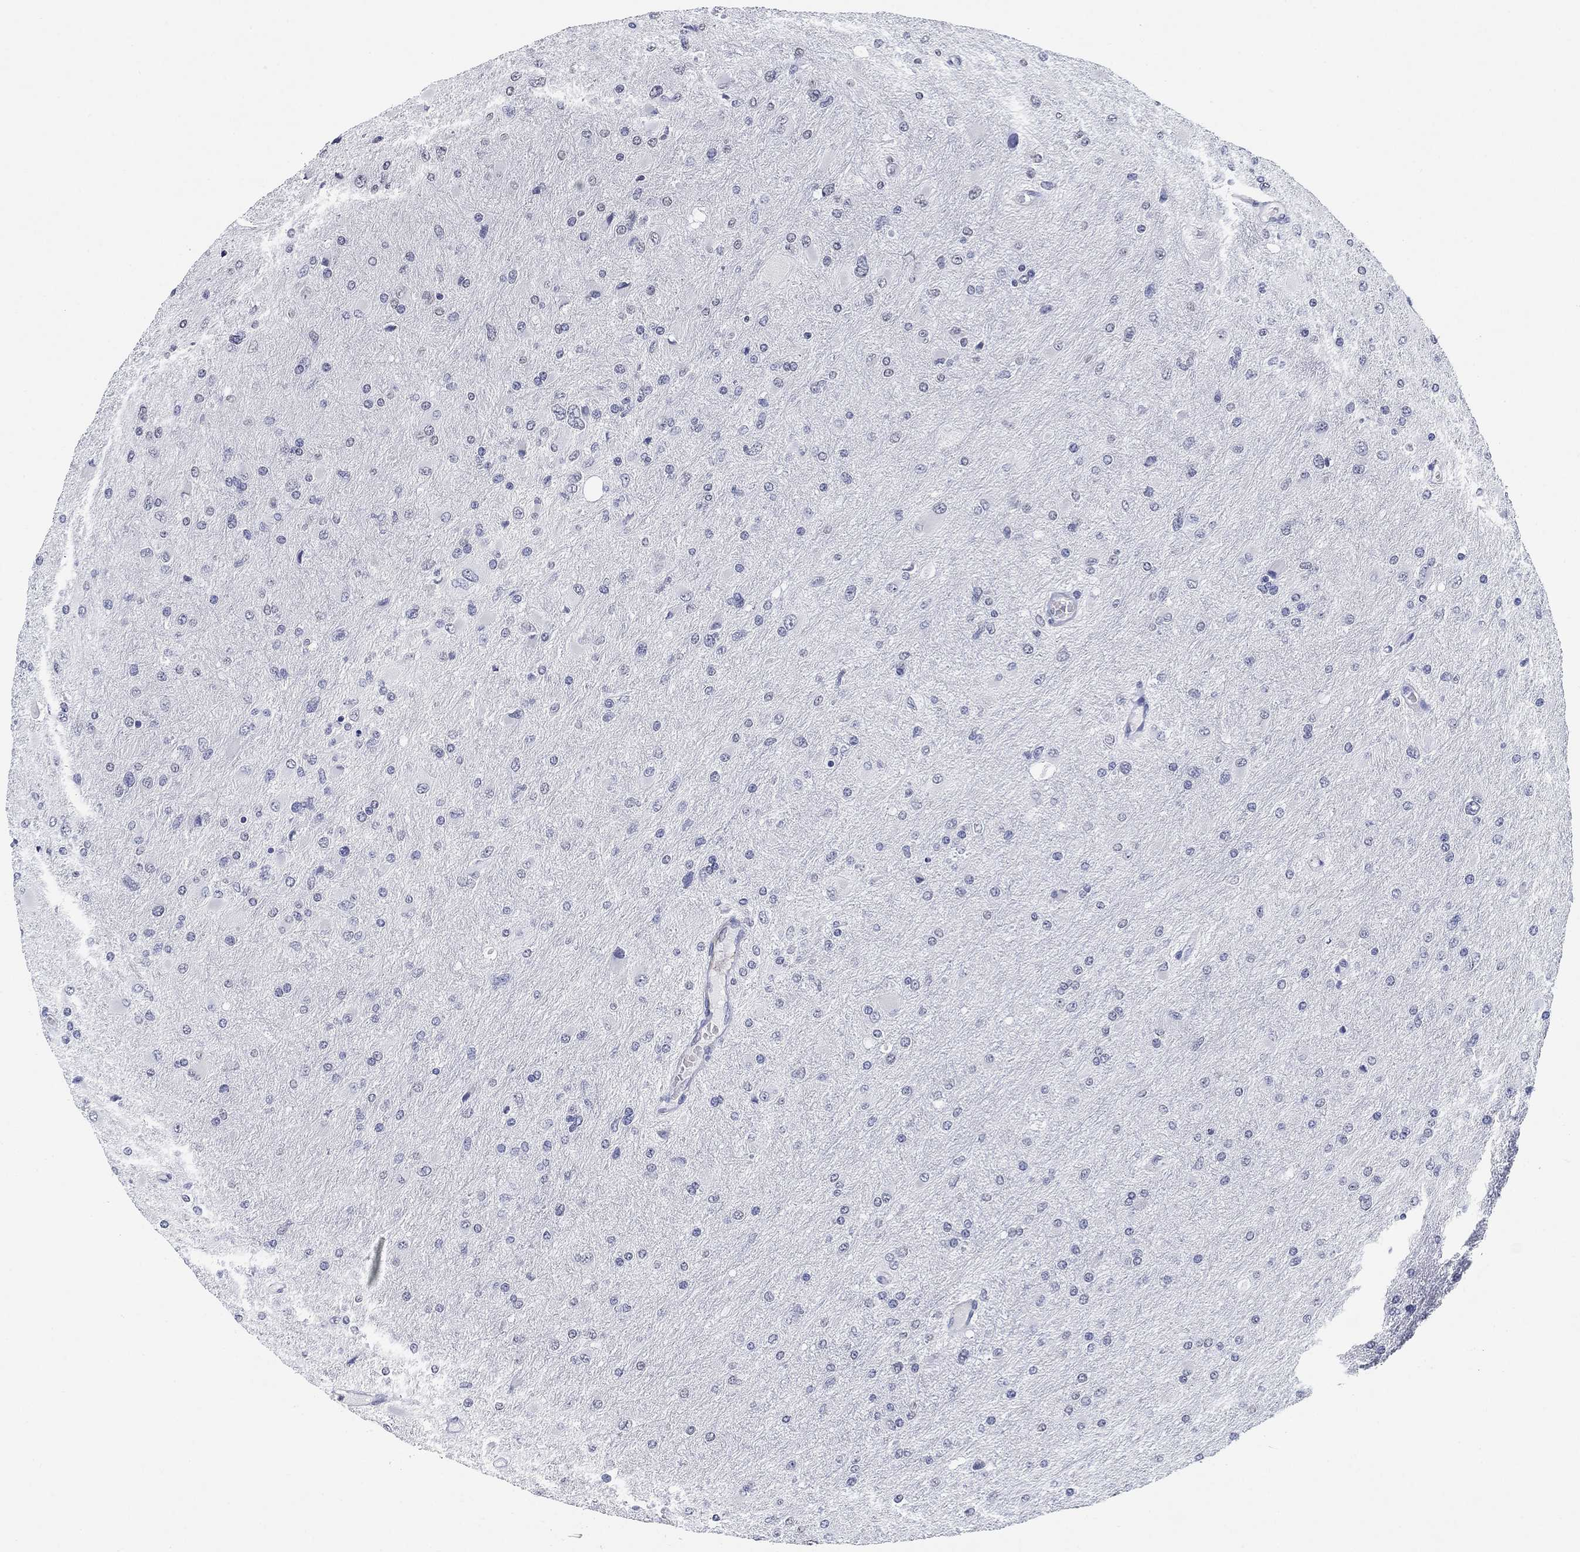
{"staining": {"intensity": "negative", "quantity": "none", "location": "none"}, "tissue": "glioma", "cell_type": "Tumor cells", "image_type": "cancer", "snomed": [{"axis": "morphology", "description": "Glioma, malignant, High grade"}, {"axis": "topography", "description": "Cerebral cortex"}], "caption": "The immunohistochemistry image has no significant expression in tumor cells of malignant glioma (high-grade) tissue.", "gene": "OTUB2", "patient": {"sex": "female", "age": 36}}